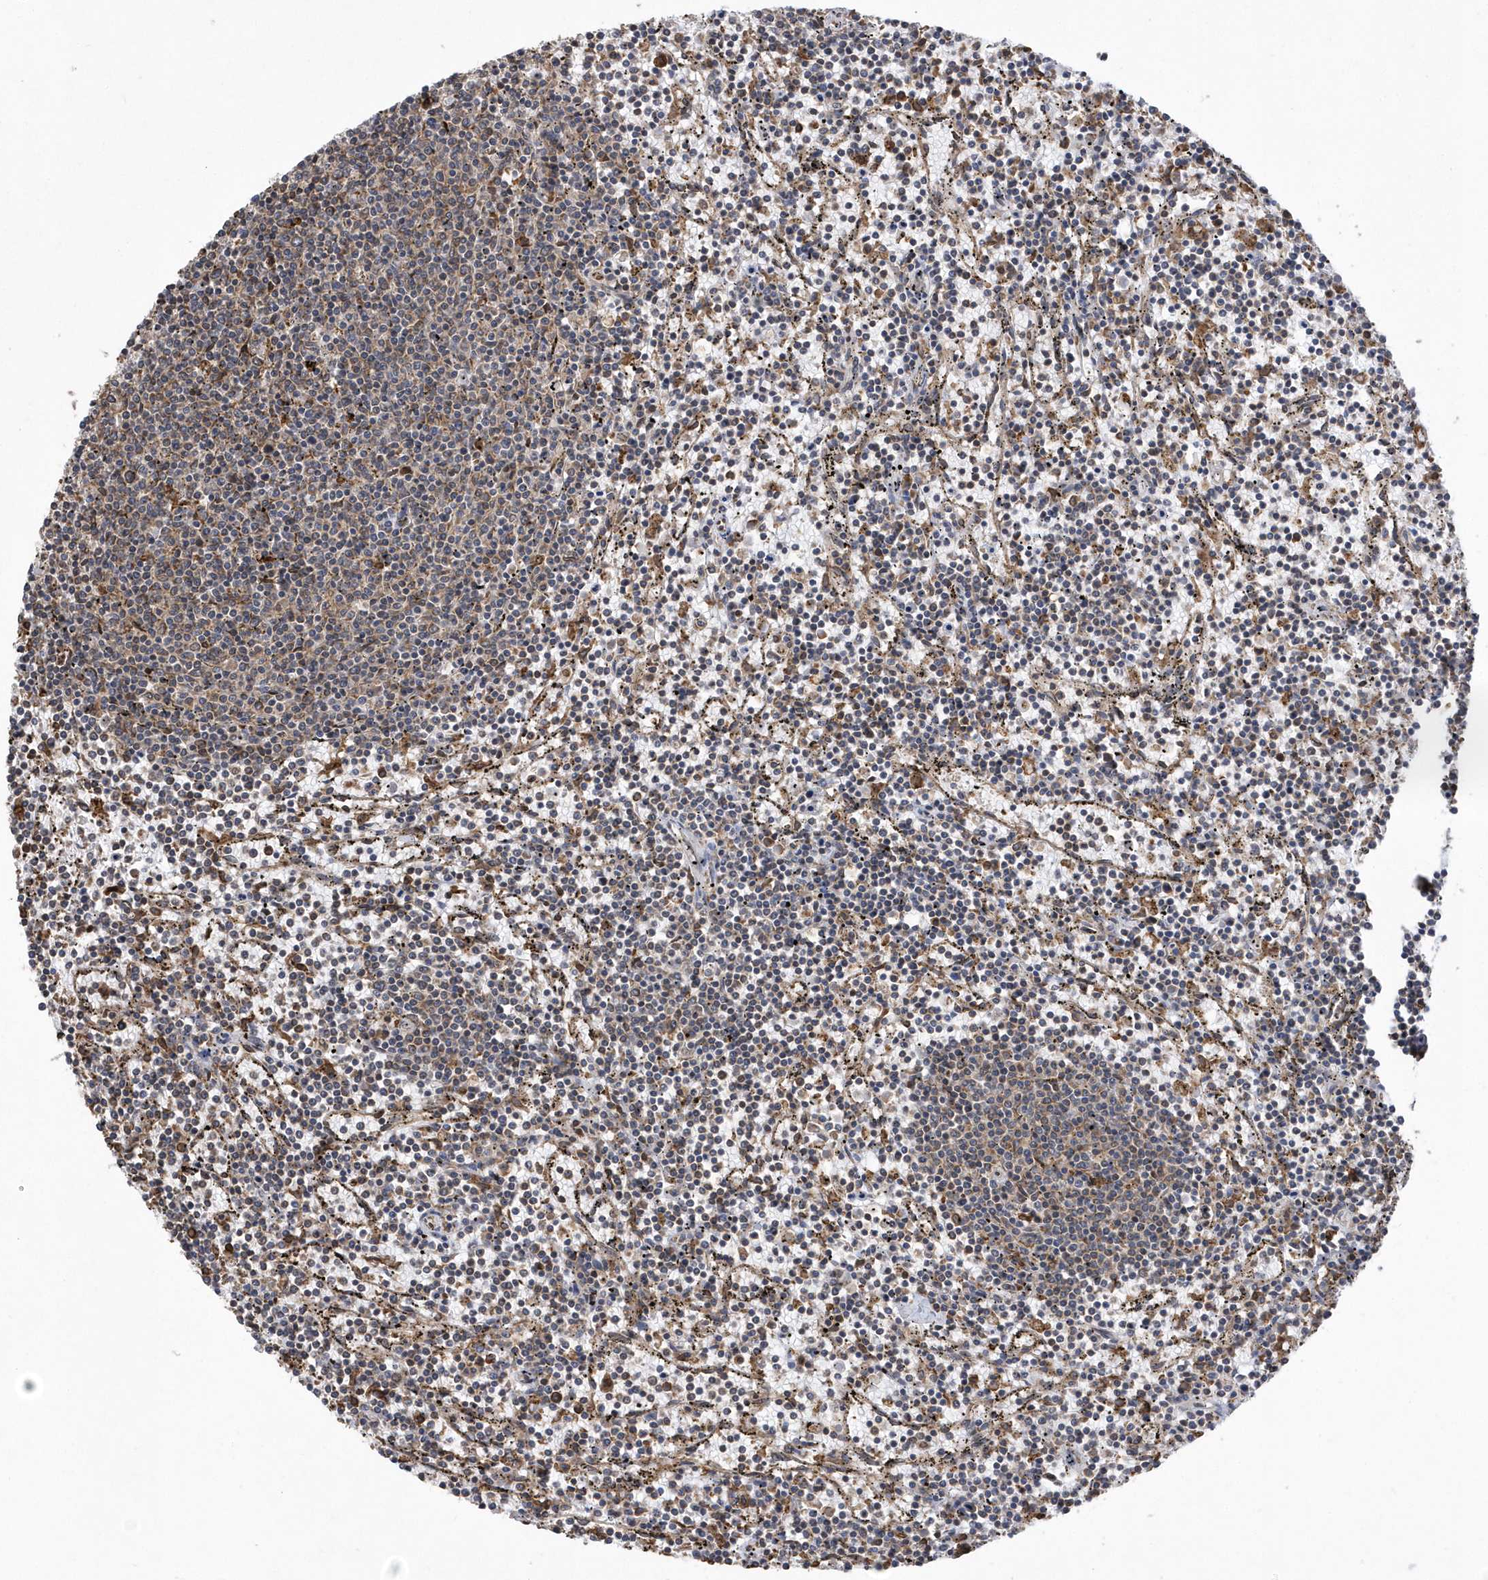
{"staining": {"intensity": "weak", "quantity": "25%-75%", "location": "cytoplasmic/membranous"}, "tissue": "lymphoma", "cell_type": "Tumor cells", "image_type": "cancer", "snomed": [{"axis": "morphology", "description": "Malignant lymphoma, non-Hodgkin's type, Low grade"}, {"axis": "topography", "description": "Spleen"}], "caption": "A high-resolution micrograph shows IHC staining of malignant lymphoma, non-Hodgkin's type (low-grade), which demonstrates weak cytoplasmic/membranous staining in about 25%-75% of tumor cells.", "gene": "VAMP7", "patient": {"sex": "female", "age": 50}}